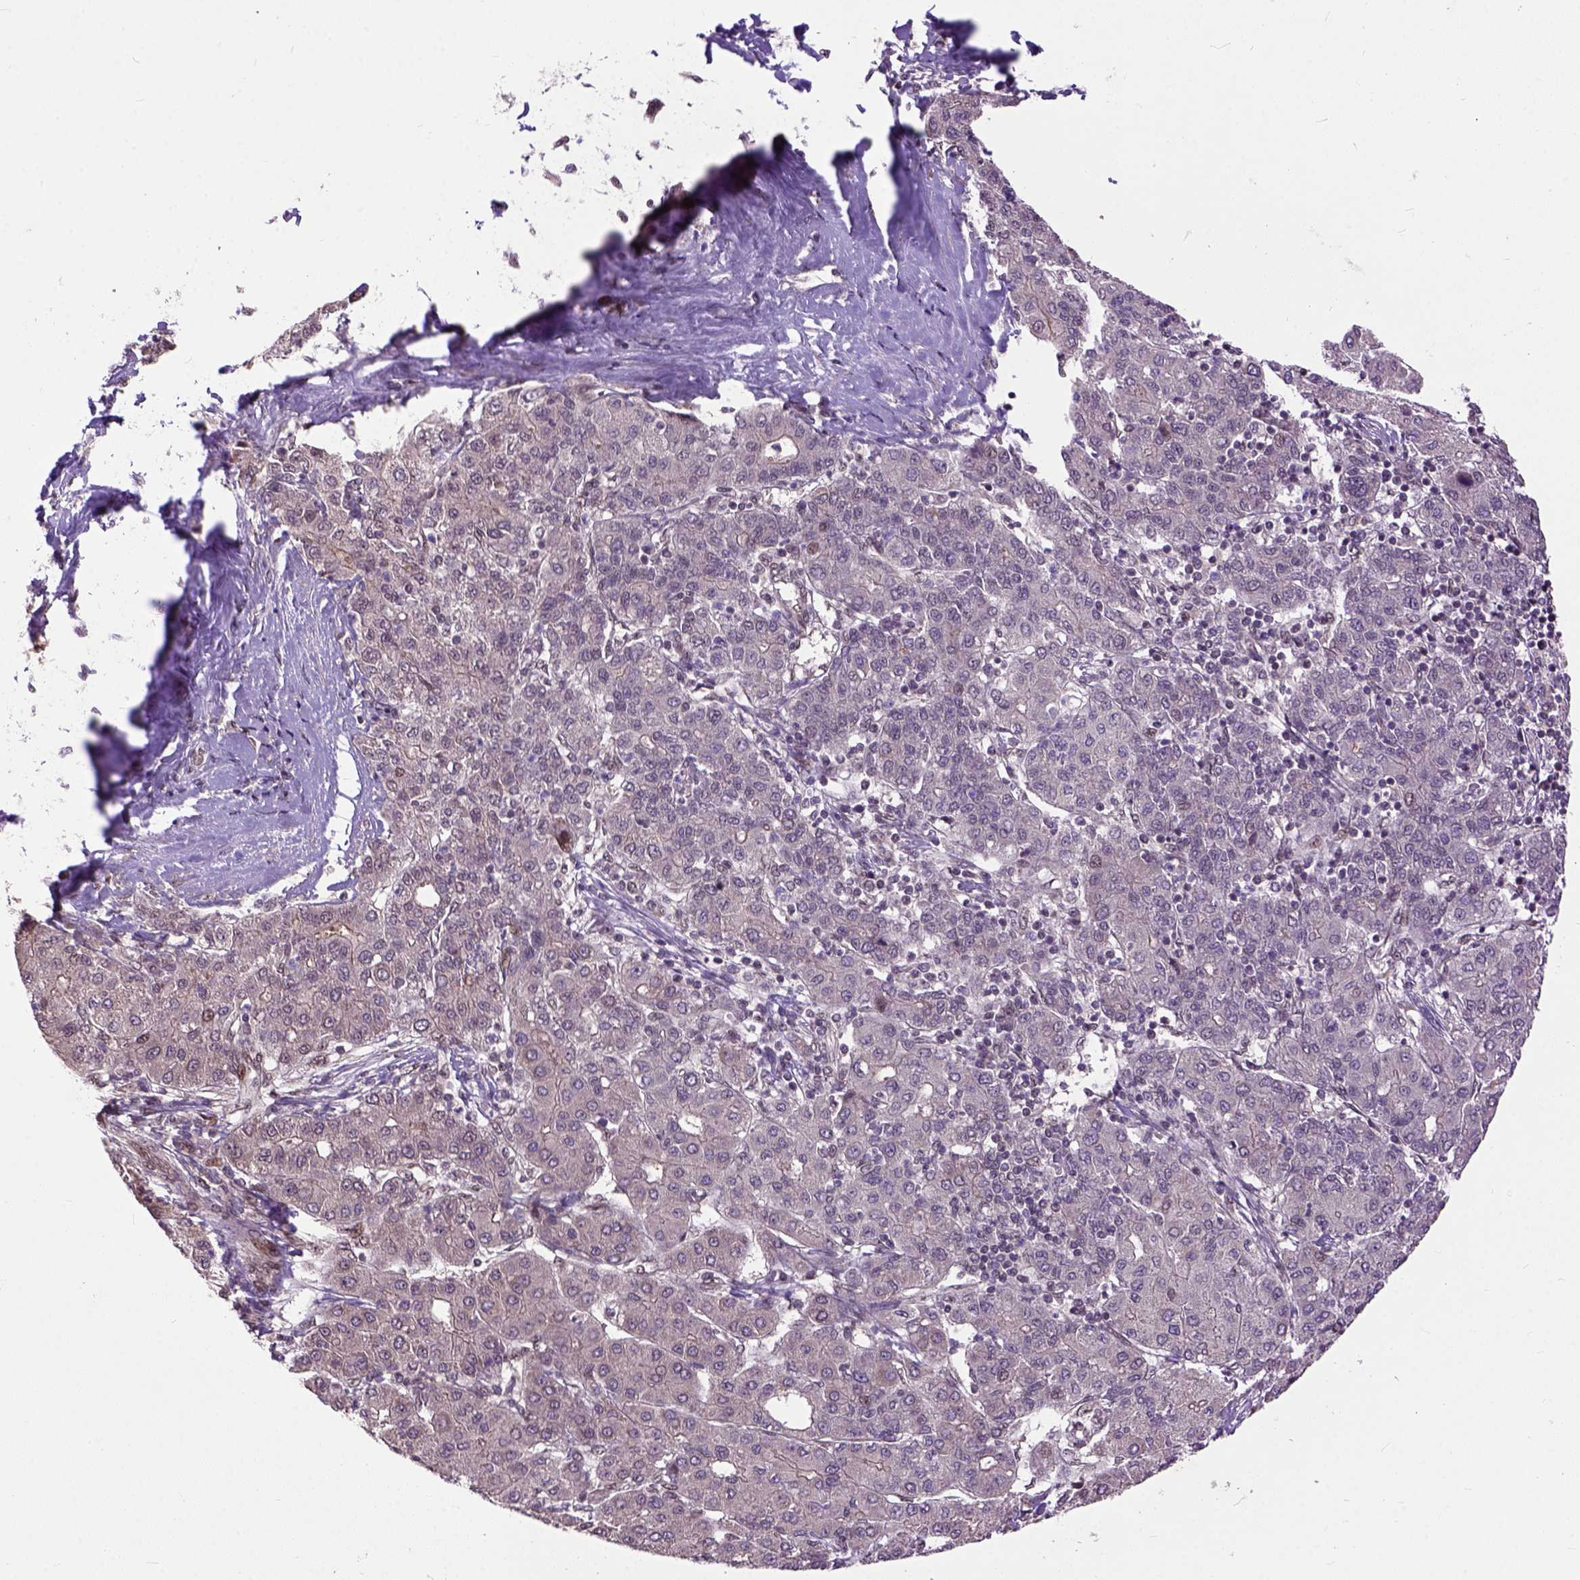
{"staining": {"intensity": "negative", "quantity": "none", "location": "none"}, "tissue": "liver cancer", "cell_type": "Tumor cells", "image_type": "cancer", "snomed": [{"axis": "morphology", "description": "Carcinoma, Hepatocellular, NOS"}, {"axis": "topography", "description": "Liver"}], "caption": "Immunohistochemical staining of human liver cancer (hepatocellular carcinoma) demonstrates no significant staining in tumor cells.", "gene": "ZNF630", "patient": {"sex": "male", "age": 65}}